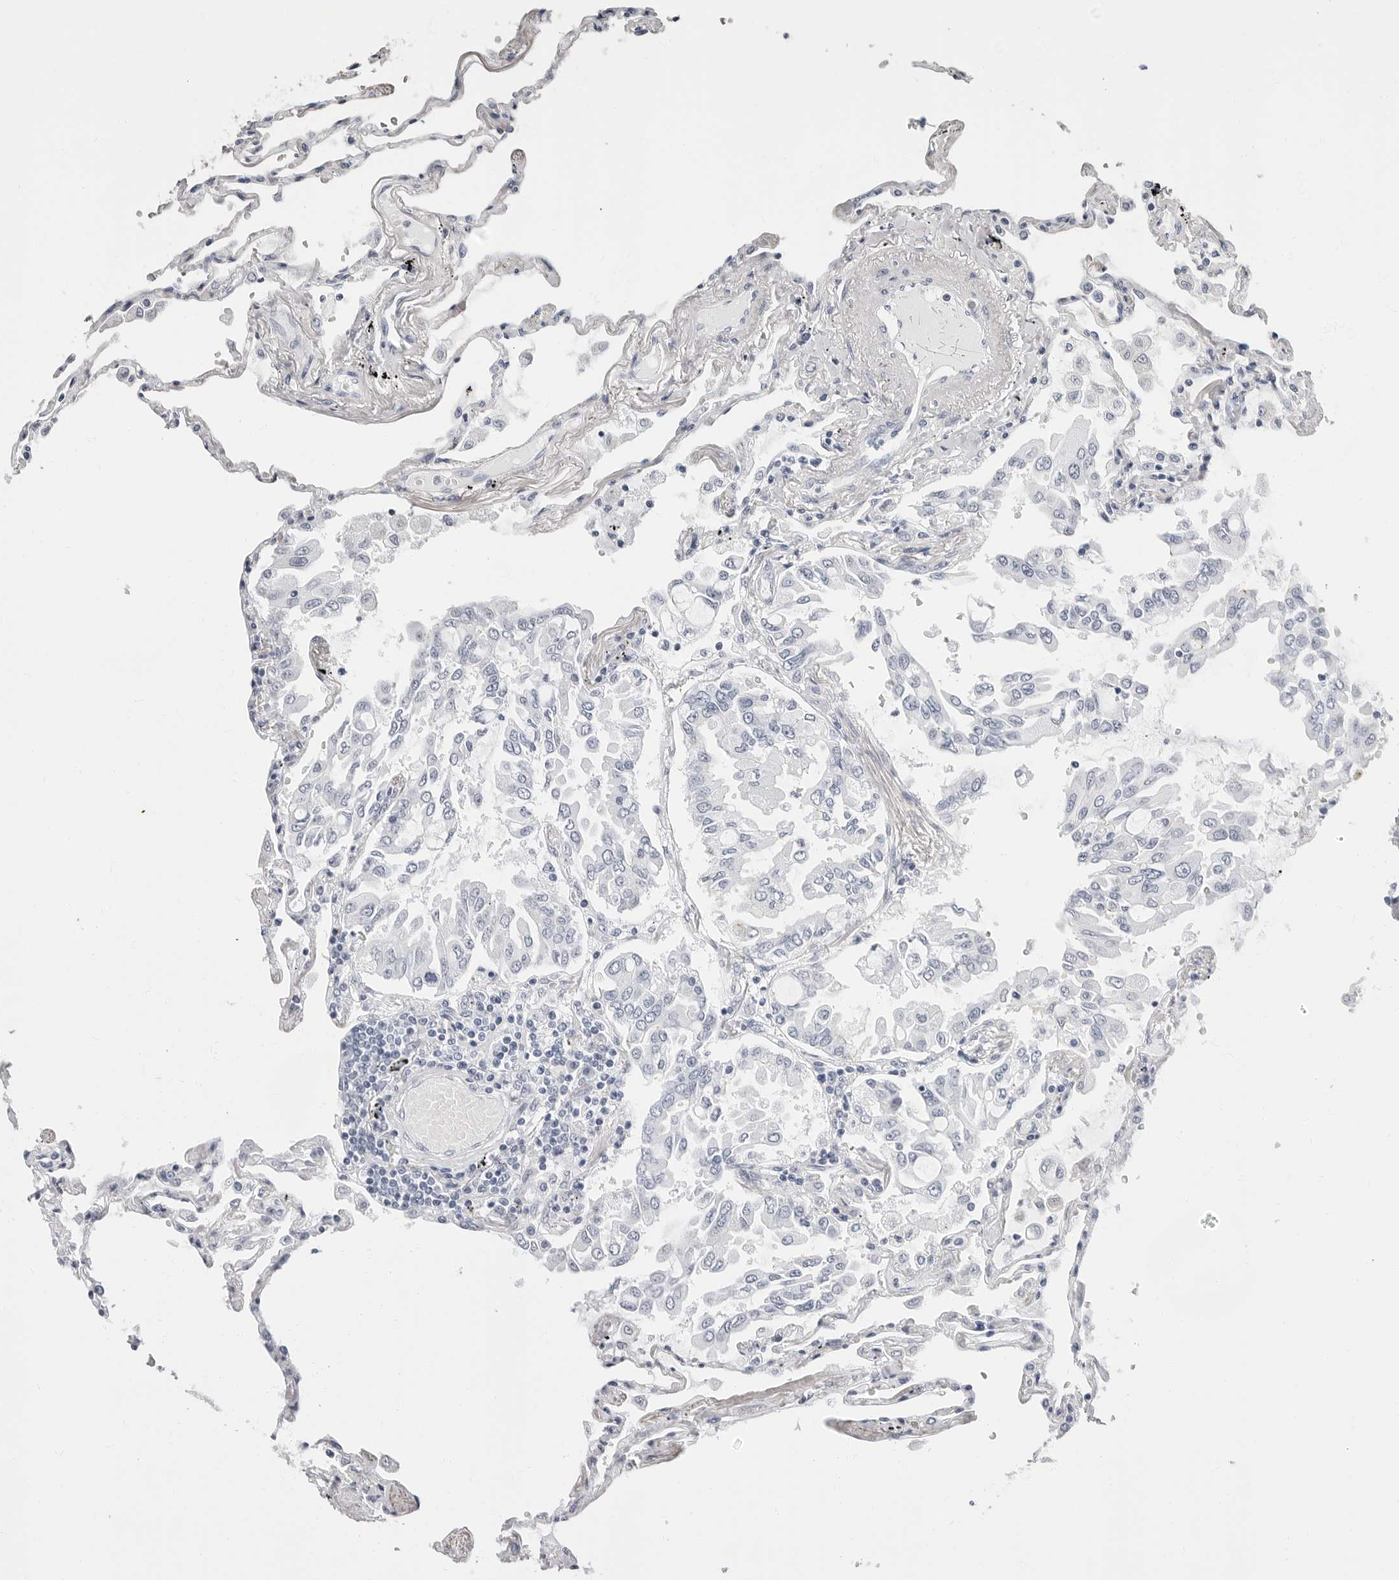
{"staining": {"intensity": "negative", "quantity": "none", "location": "none"}, "tissue": "lung", "cell_type": "Alveolar cells", "image_type": "normal", "snomed": [{"axis": "morphology", "description": "Normal tissue, NOS"}, {"axis": "topography", "description": "Lung"}], "caption": "An image of lung stained for a protein demonstrates no brown staining in alveolar cells. (Stains: DAB immunohistochemistry (IHC) with hematoxylin counter stain, Microscopy: brightfield microscopy at high magnification).", "gene": "ERICH3", "patient": {"sex": "female", "age": 67}}